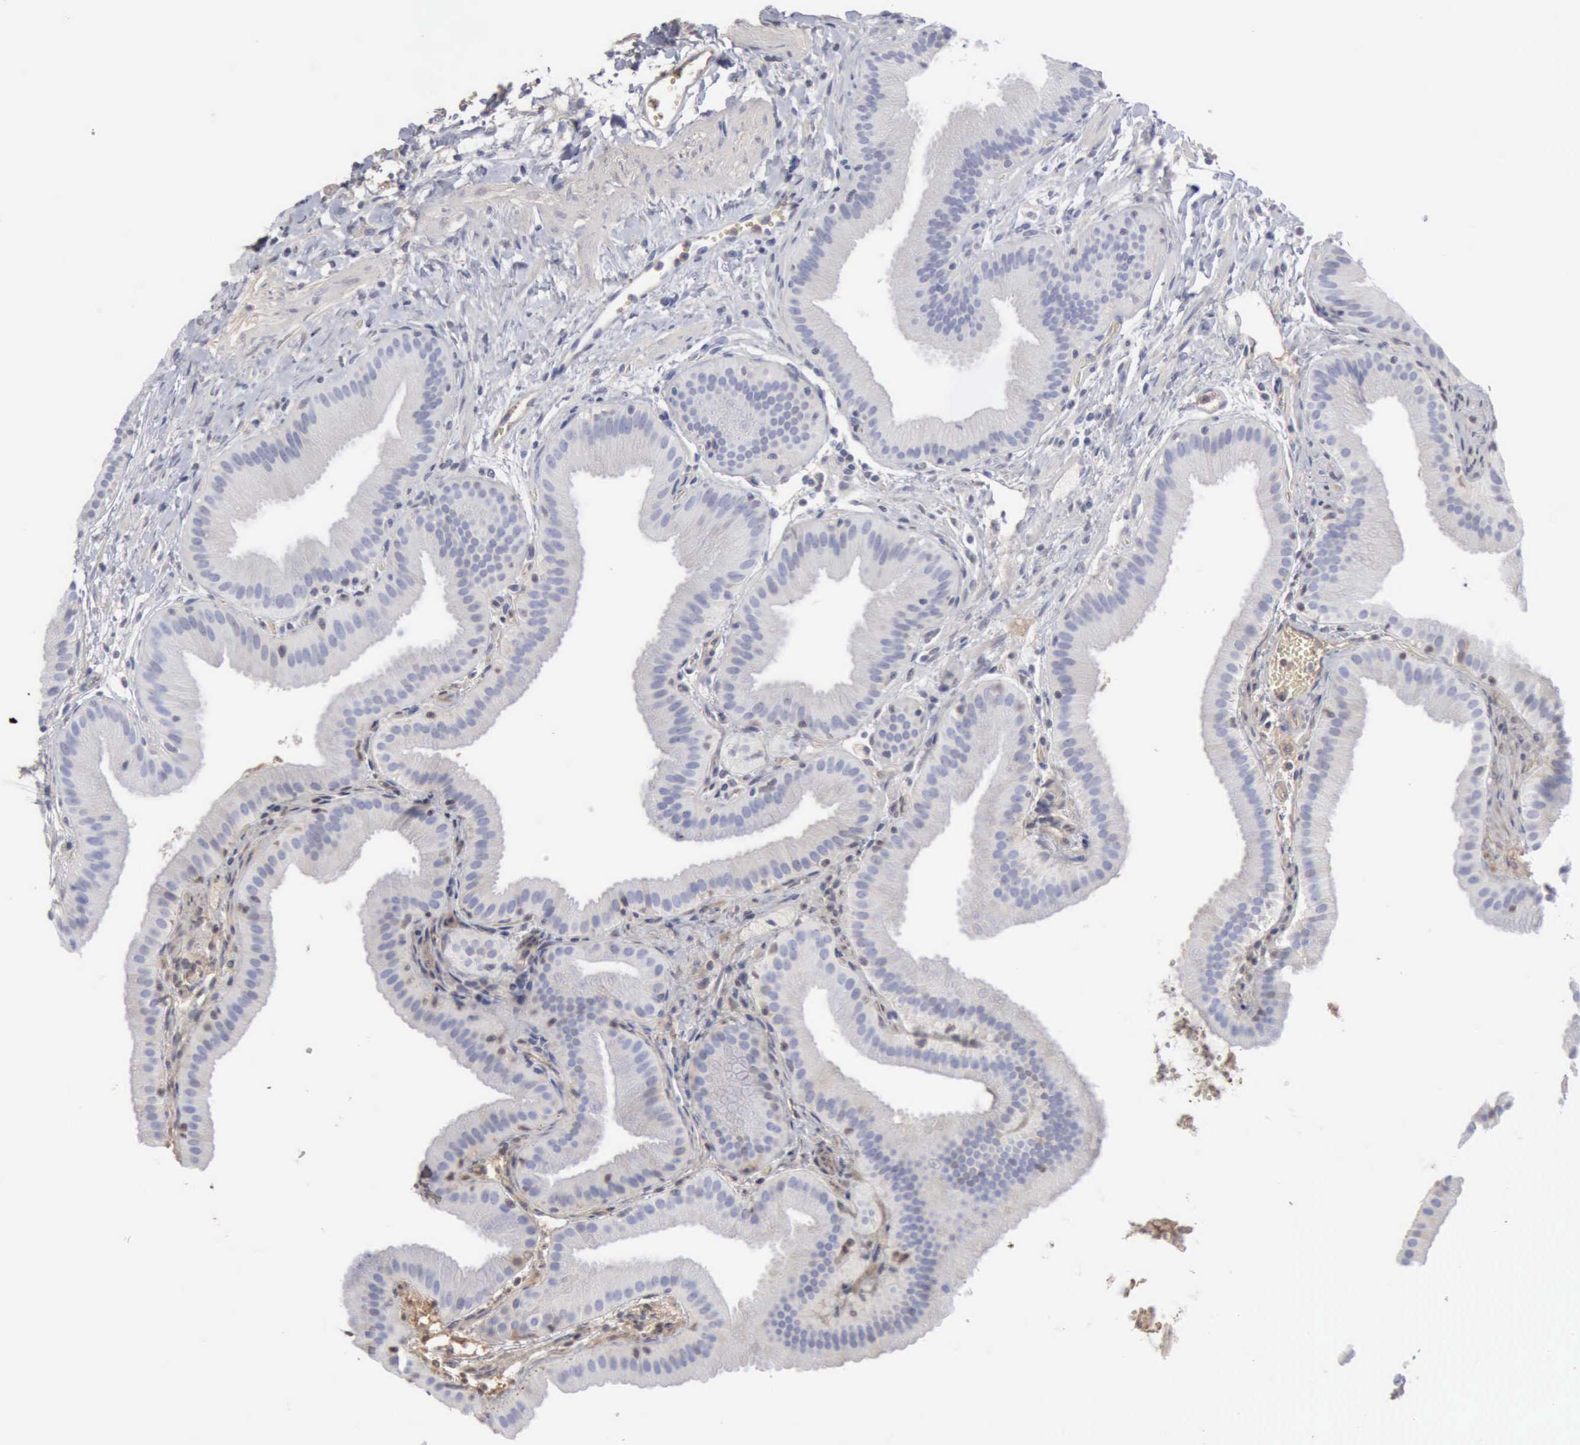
{"staining": {"intensity": "negative", "quantity": "none", "location": "none"}, "tissue": "gallbladder", "cell_type": "Glandular cells", "image_type": "normal", "snomed": [{"axis": "morphology", "description": "Normal tissue, NOS"}, {"axis": "topography", "description": "Gallbladder"}], "caption": "Image shows no significant protein staining in glandular cells of normal gallbladder.", "gene": "SERPINA1", "patient": {"sex": "female", "age": 63}}